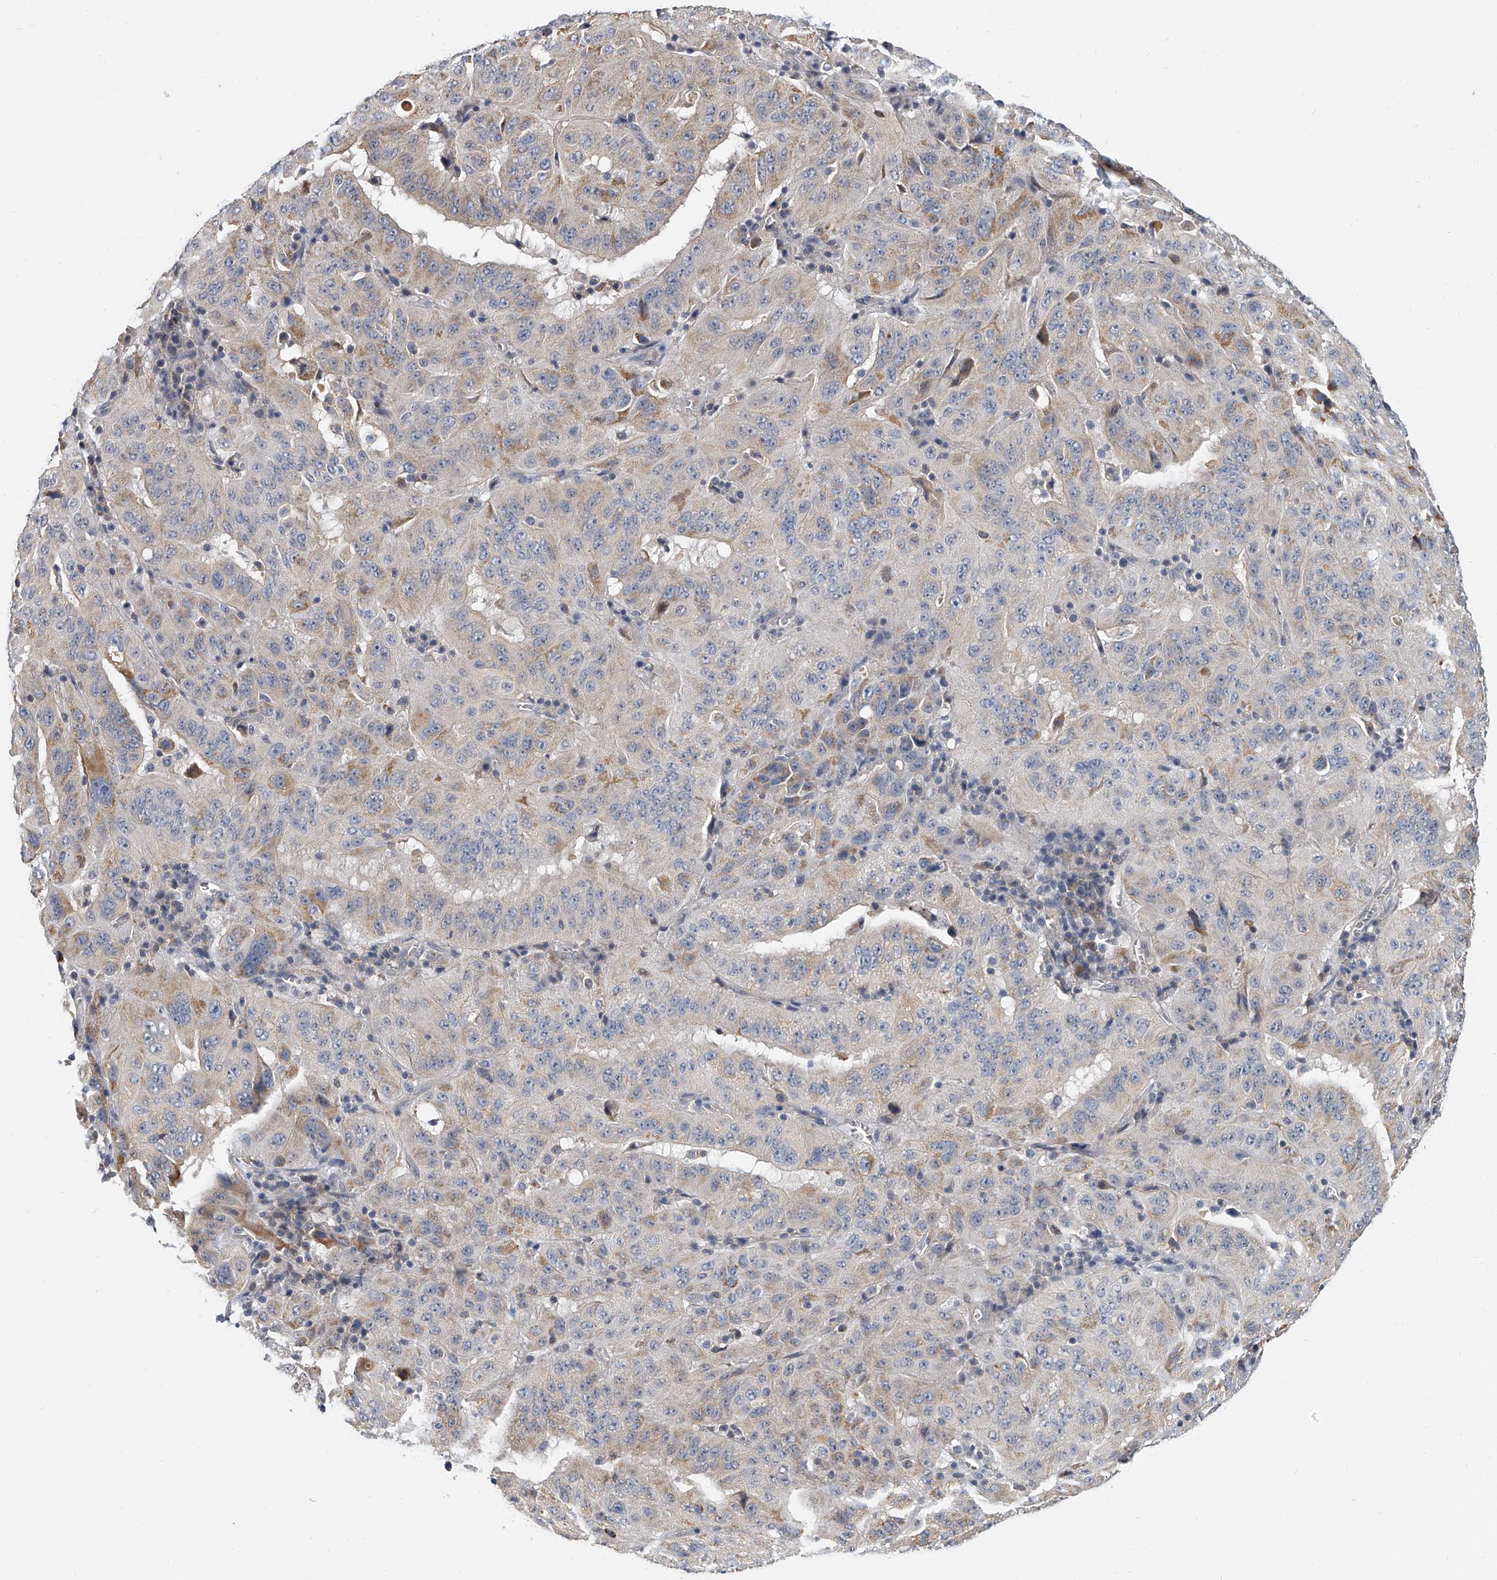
{"staining": {"intensity": "weak", "quantity": "<25%", "location": "cytoplasmic/membranous"}, "tissue": "pancreatic cancer", "cell_type": "Tumor cells", "image_type": "cancer", "snomed": [{"axis": "morphology", "description": "Adenocarcinoma, NOS"}, {"axis": "topography", "description": "Pancreas"}], "caption": "Tumor cells show no significant protein staining in pancreatic cancer.", "gene": "CD200", "patient": {"sex": "male", "age": 63}}